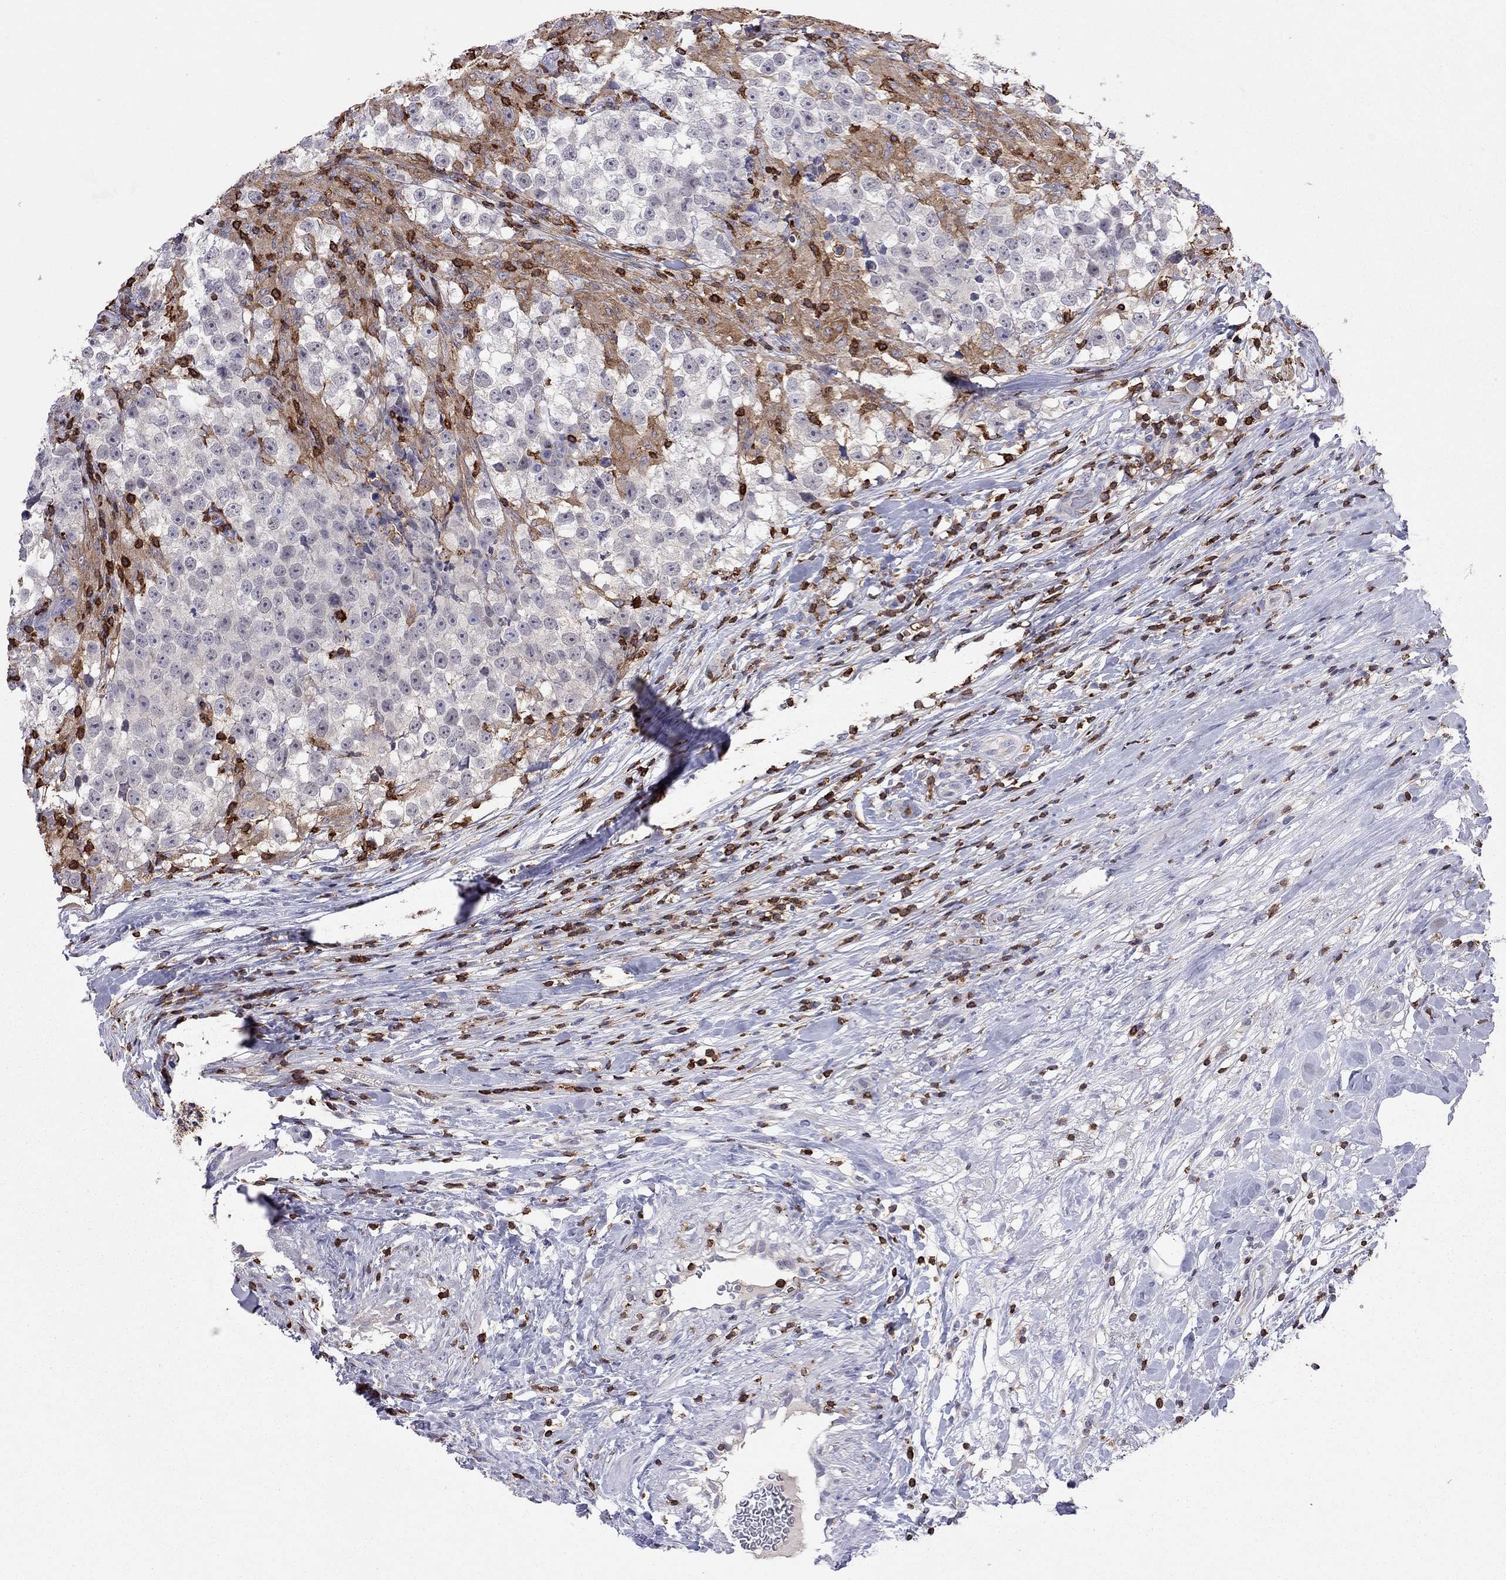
{"staining": {"intensity": "negative", "quantity": "none", "location": "none"}, "tissue": "testis cancer", "cell_type": "Tumor cells", "image_type": "cancer", "snomed": [{"axis": "morphology", "description": "Seminoma, NOS"}, {"axis": "topography", "description": "Testis"}], "caption": "Immunohistochemistry (IHC) photomicrograph of human seminoma (testis) stained for a protein (brown), which reveals no positivity in tumor cells.", "gene": "MND1", "patient": {"sex": "male", "age": 46}}